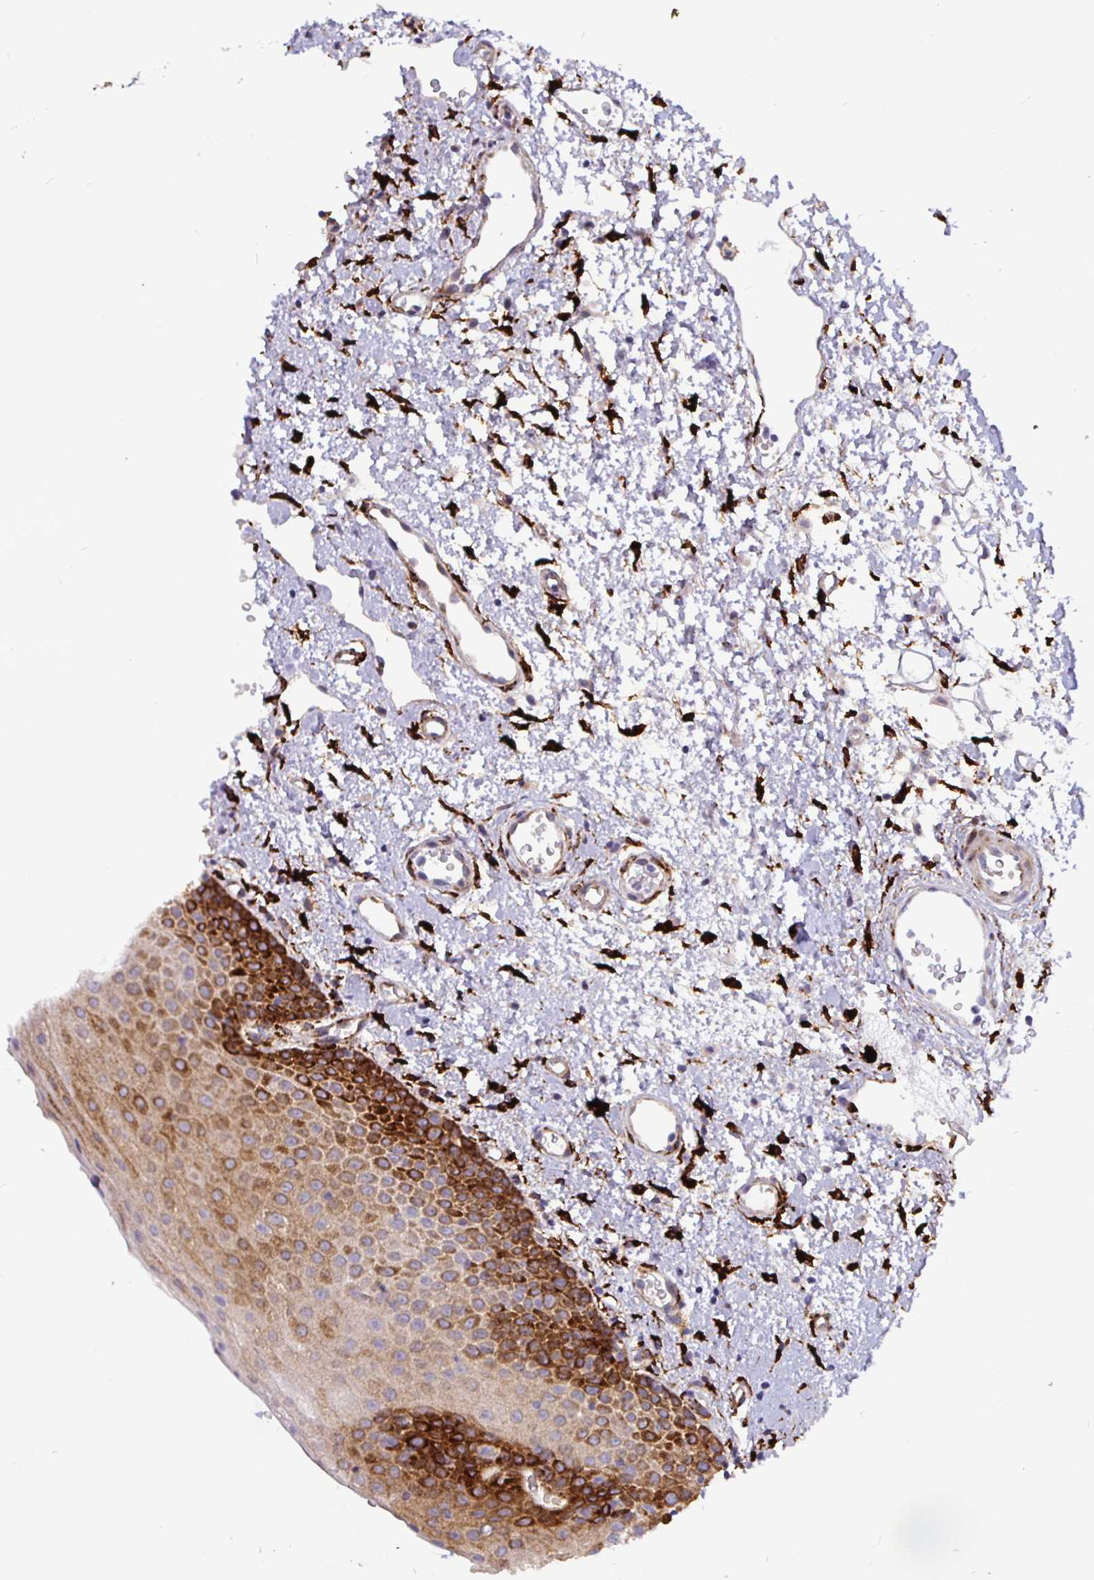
{"staining": {"intensity": "strong", "quantity": "25%-75%", "location": "cytoplasmic/membranous"}, "tissue": "oral mucosa", "cell_type": "Squamous epithelial cells", "image_type": "normal", "snomed": [{"axis": "morphology", "description": "Normal tissue, NOS"}, {"axis": "topography", "description": "Oral tissue"}, {"axis": "topography", "description": "Head-Neck"}], "caption": "Protein staining of unremarkable oral mucosa demonstrates strong cytoplasmic/membranous expression in about 25%-75% of squamous epithelial cells.", "gene": "P4HA2", "patient": {"sex": "female", "age": 55}}